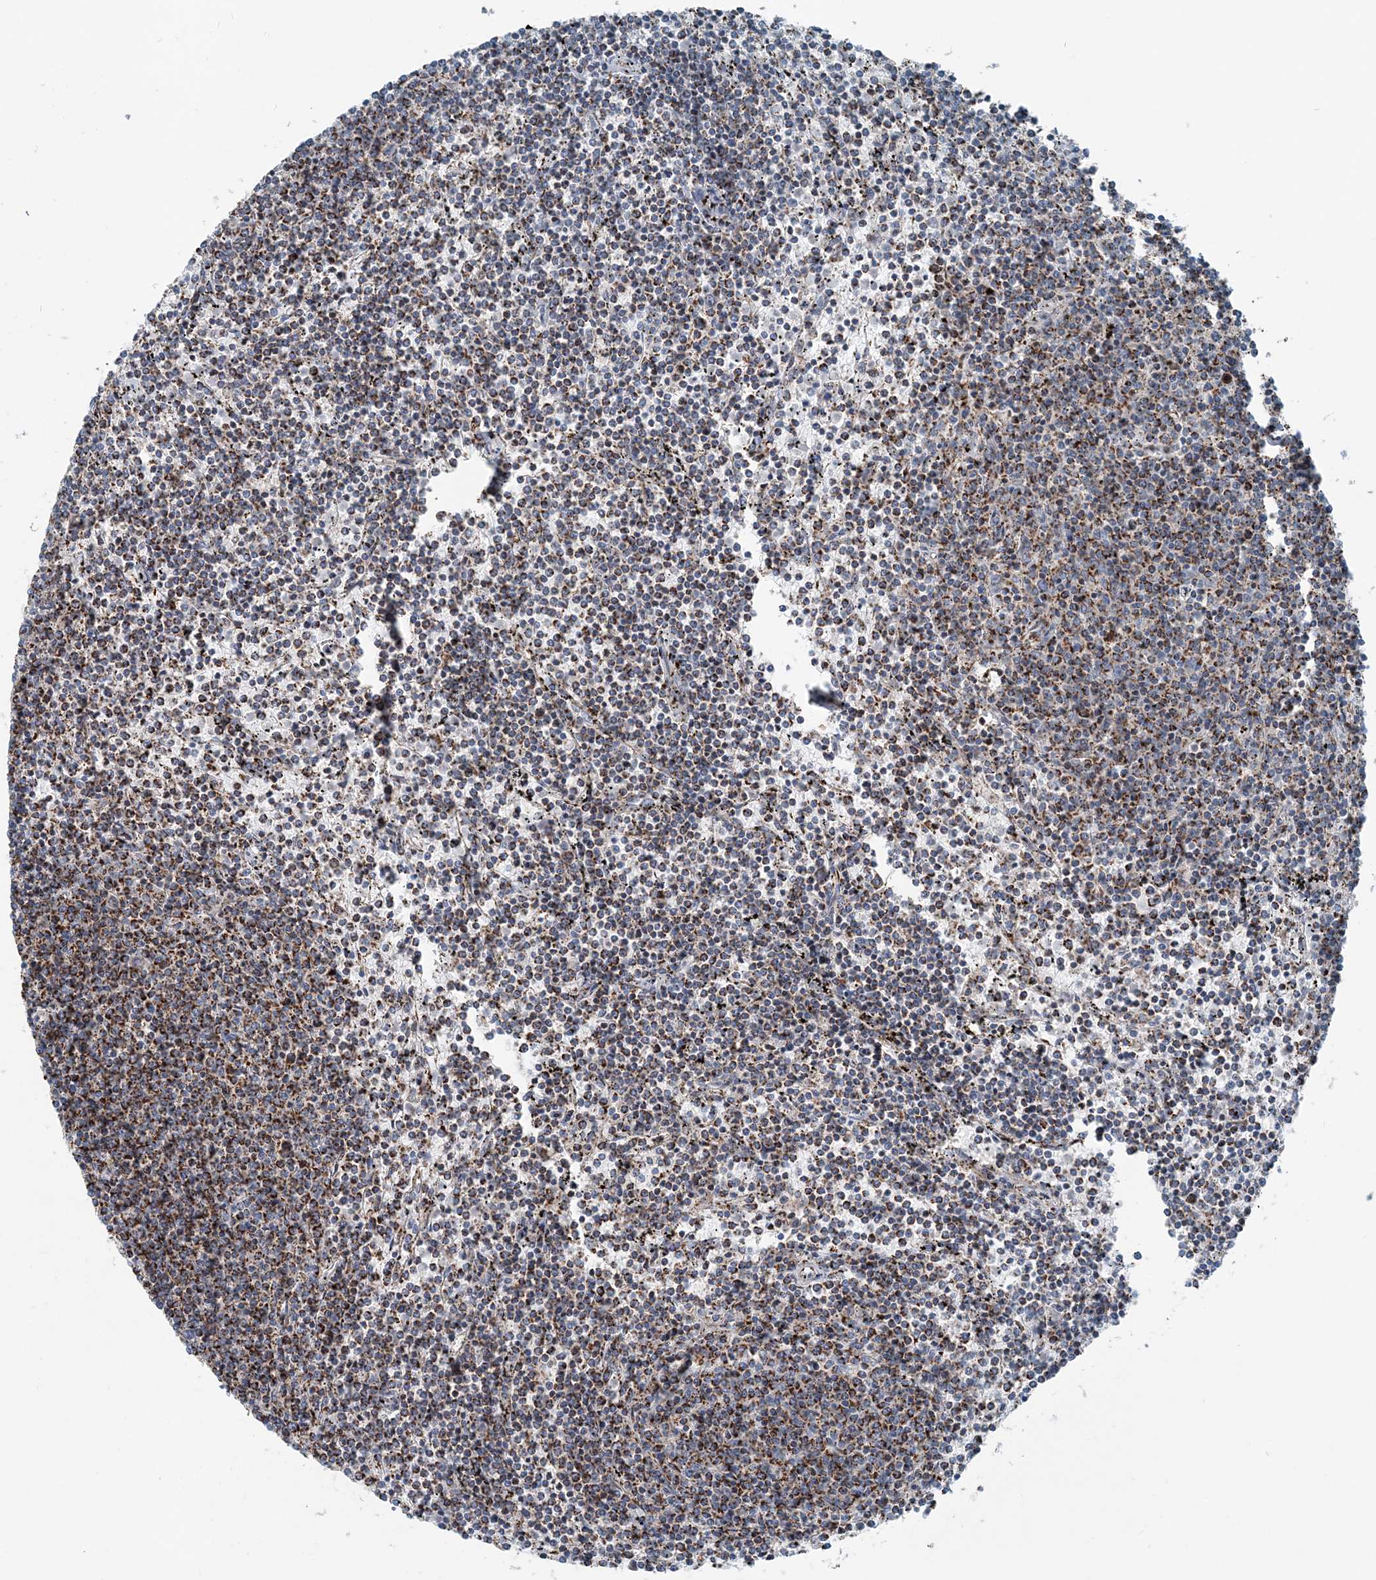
{"staining": {"intensity": "moderate", "quantity": "25%-75%", "location": "cytoplasmic/membranous"}, "tissue": "lymphoma", "cell_type": "Tumor cells", "image_type": "cancer", "snomed": [{"axis": "morphology", "description": "Malignant lymphoma, non-Hodgkin's type, Low grade"}, {"axis": "topography", "description": "Spleen"}], "caption": "This is an image of immunohistochemistry staining of low-grade malignant lymphoma, non-Hodgkin's type, which shows moderate expression in the cytoplasmic/membranous of tumor cells.", "gene": "INTU", "patient": {"sex": "female", "age": 50}}